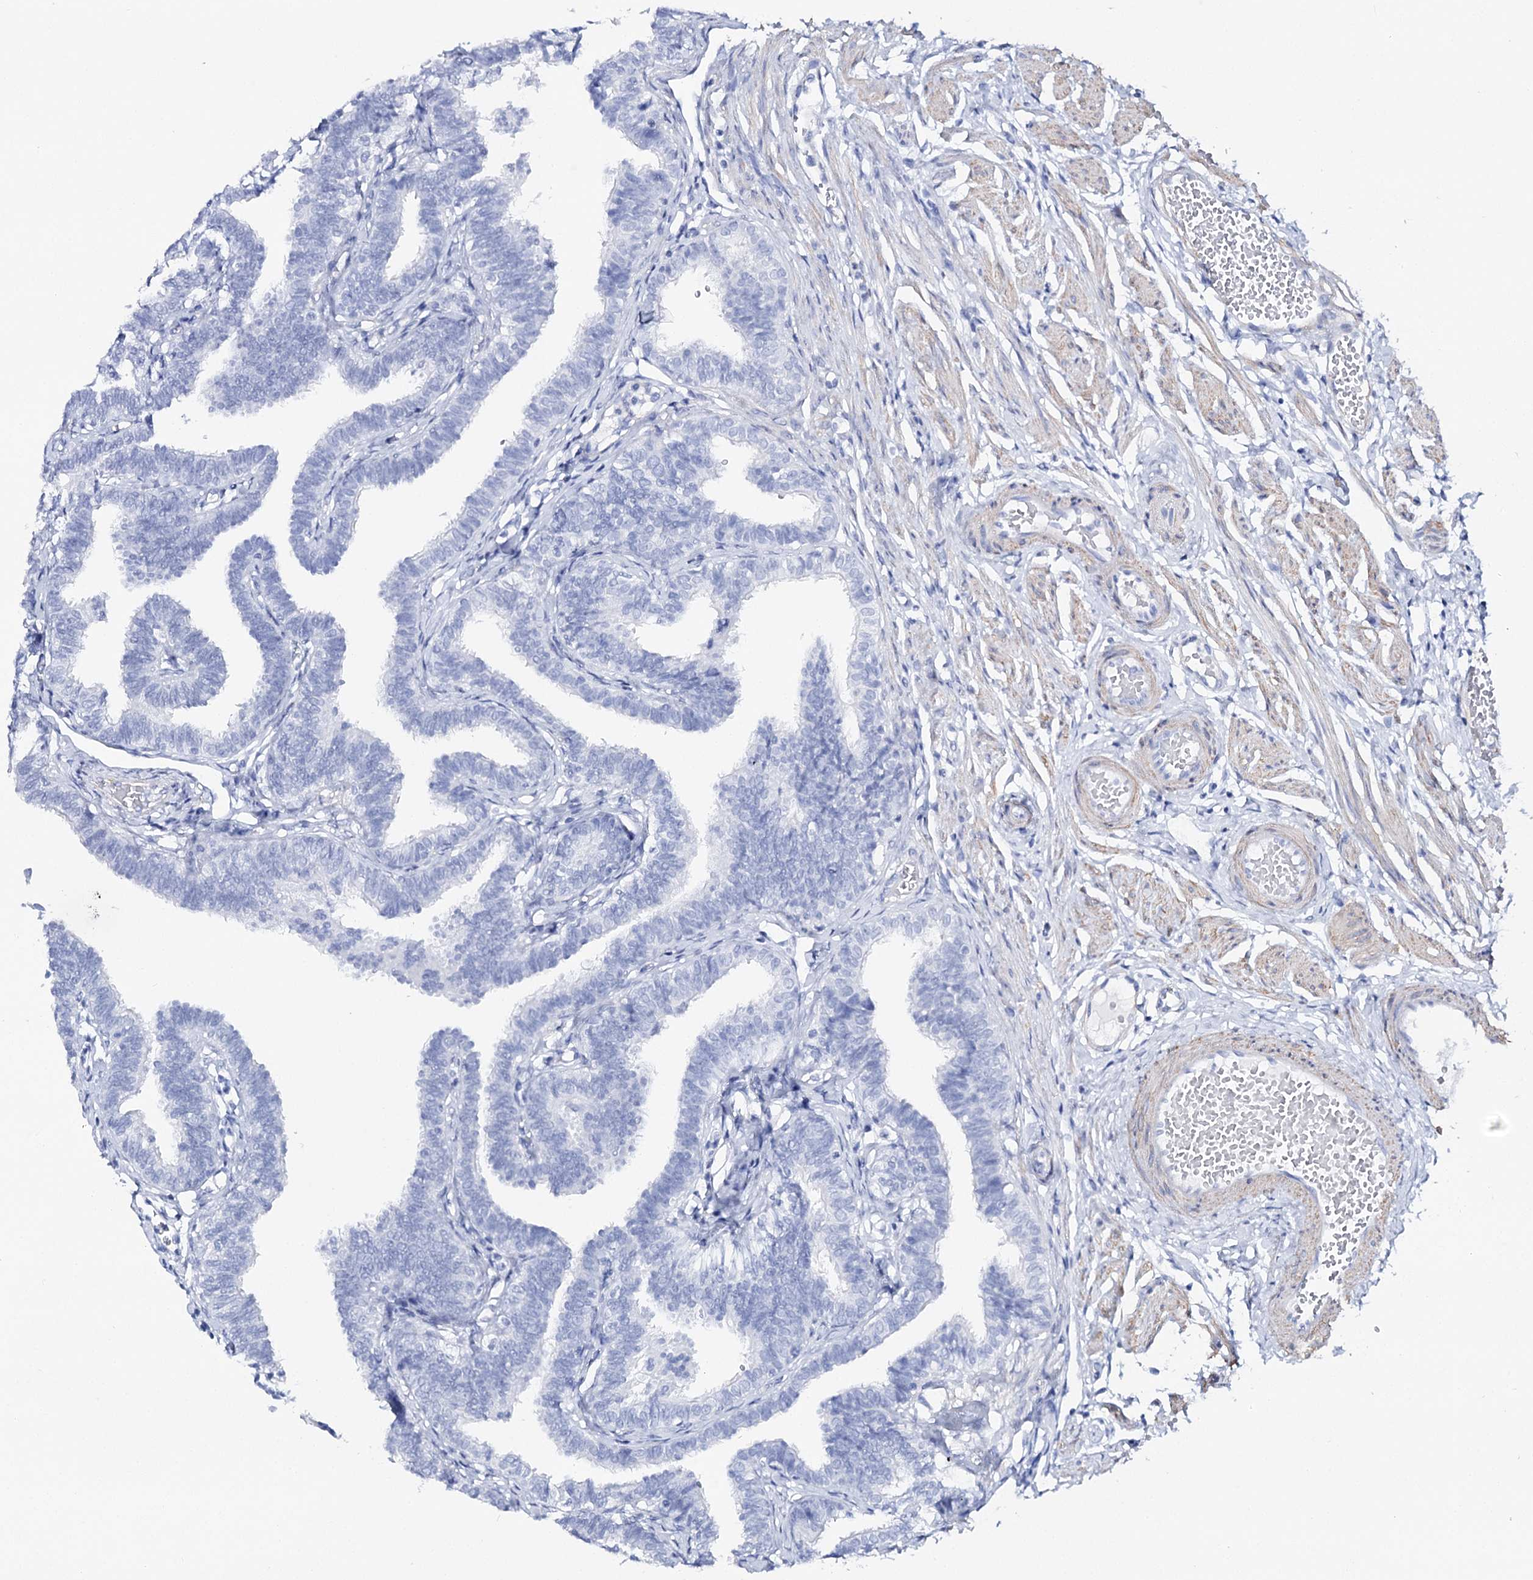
{"staining": {"intensity": "negative", "quantity": "none", "location": "none"}, "tissue": "fallopian tube", "cell_type": "Glandular cells", "image_type": "normal", "snomed": [{"axis": "morphology", "description": "Normal tissue, NOS"}, {"axis": "topography", "description": "Fallopian tube"}, {"axis": "topography", "description": "Ovary"}], "caption": "This is an immunohistochemistry (IHC) image of normal fallopian tube. There is no expression in glandular cells.", "gene": "CSN3", "patient": {"sex": "female", "age": 23}}